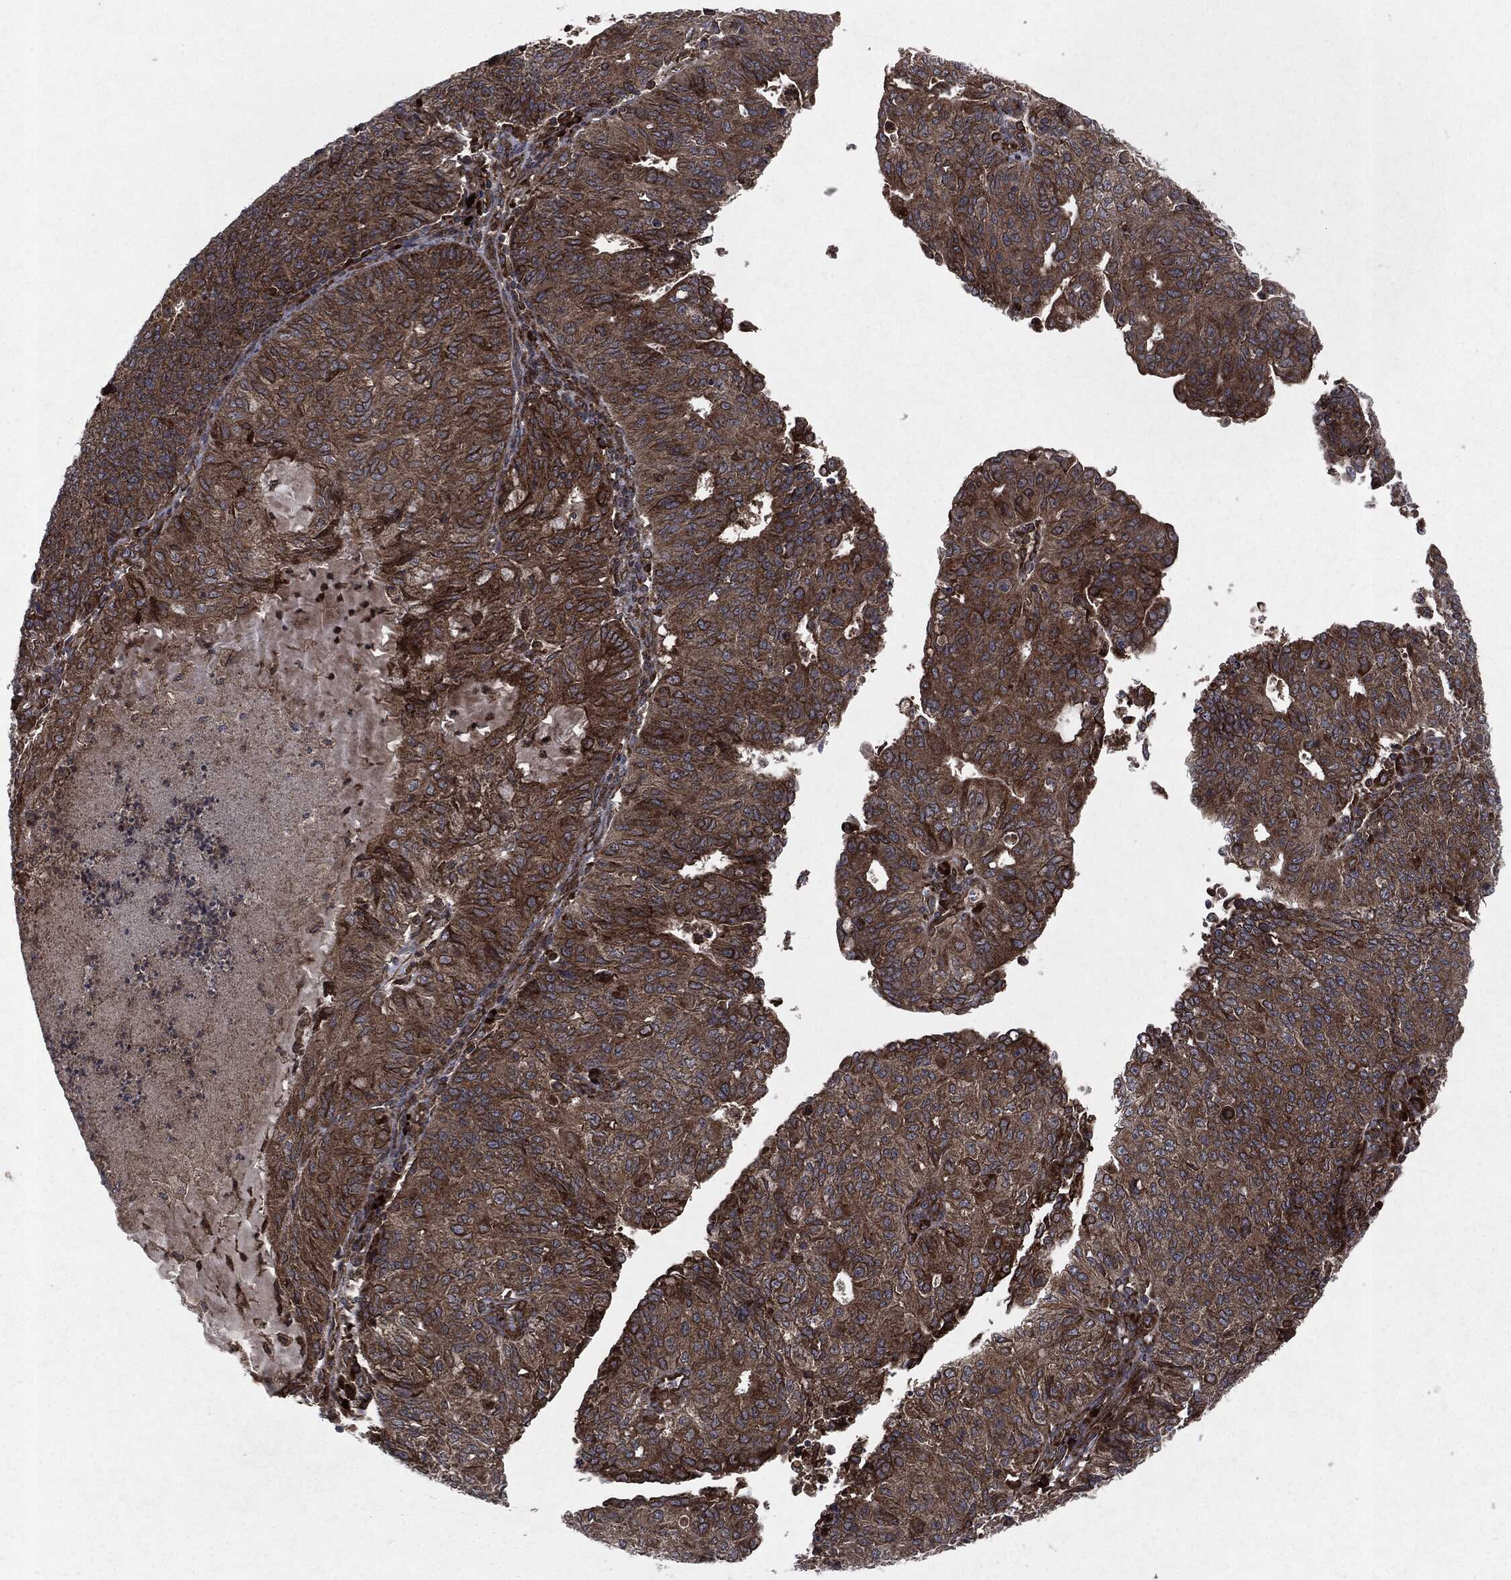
{"staining": {"intensity": "strong", "quantity": "25%-75%", "location": "cytoplasmic/membranous"}, "tissue": "endometrial cancer", "cell_type": "Tumor cells", "image_type": "cancer", "snomed": [{"axis": "morphology", "description": "Adenocarcinoma, NOS"}, {"axis": "topography", "description": "Endometrium"}], "caption": "The image shows staining of adenocarcinoma (endometrial), revealing strong cytoplasmic/membranous protein expression (brown color) within tumor cells.", "gene": "RAF1", "patient": {"sex": "female", "age": 82}}